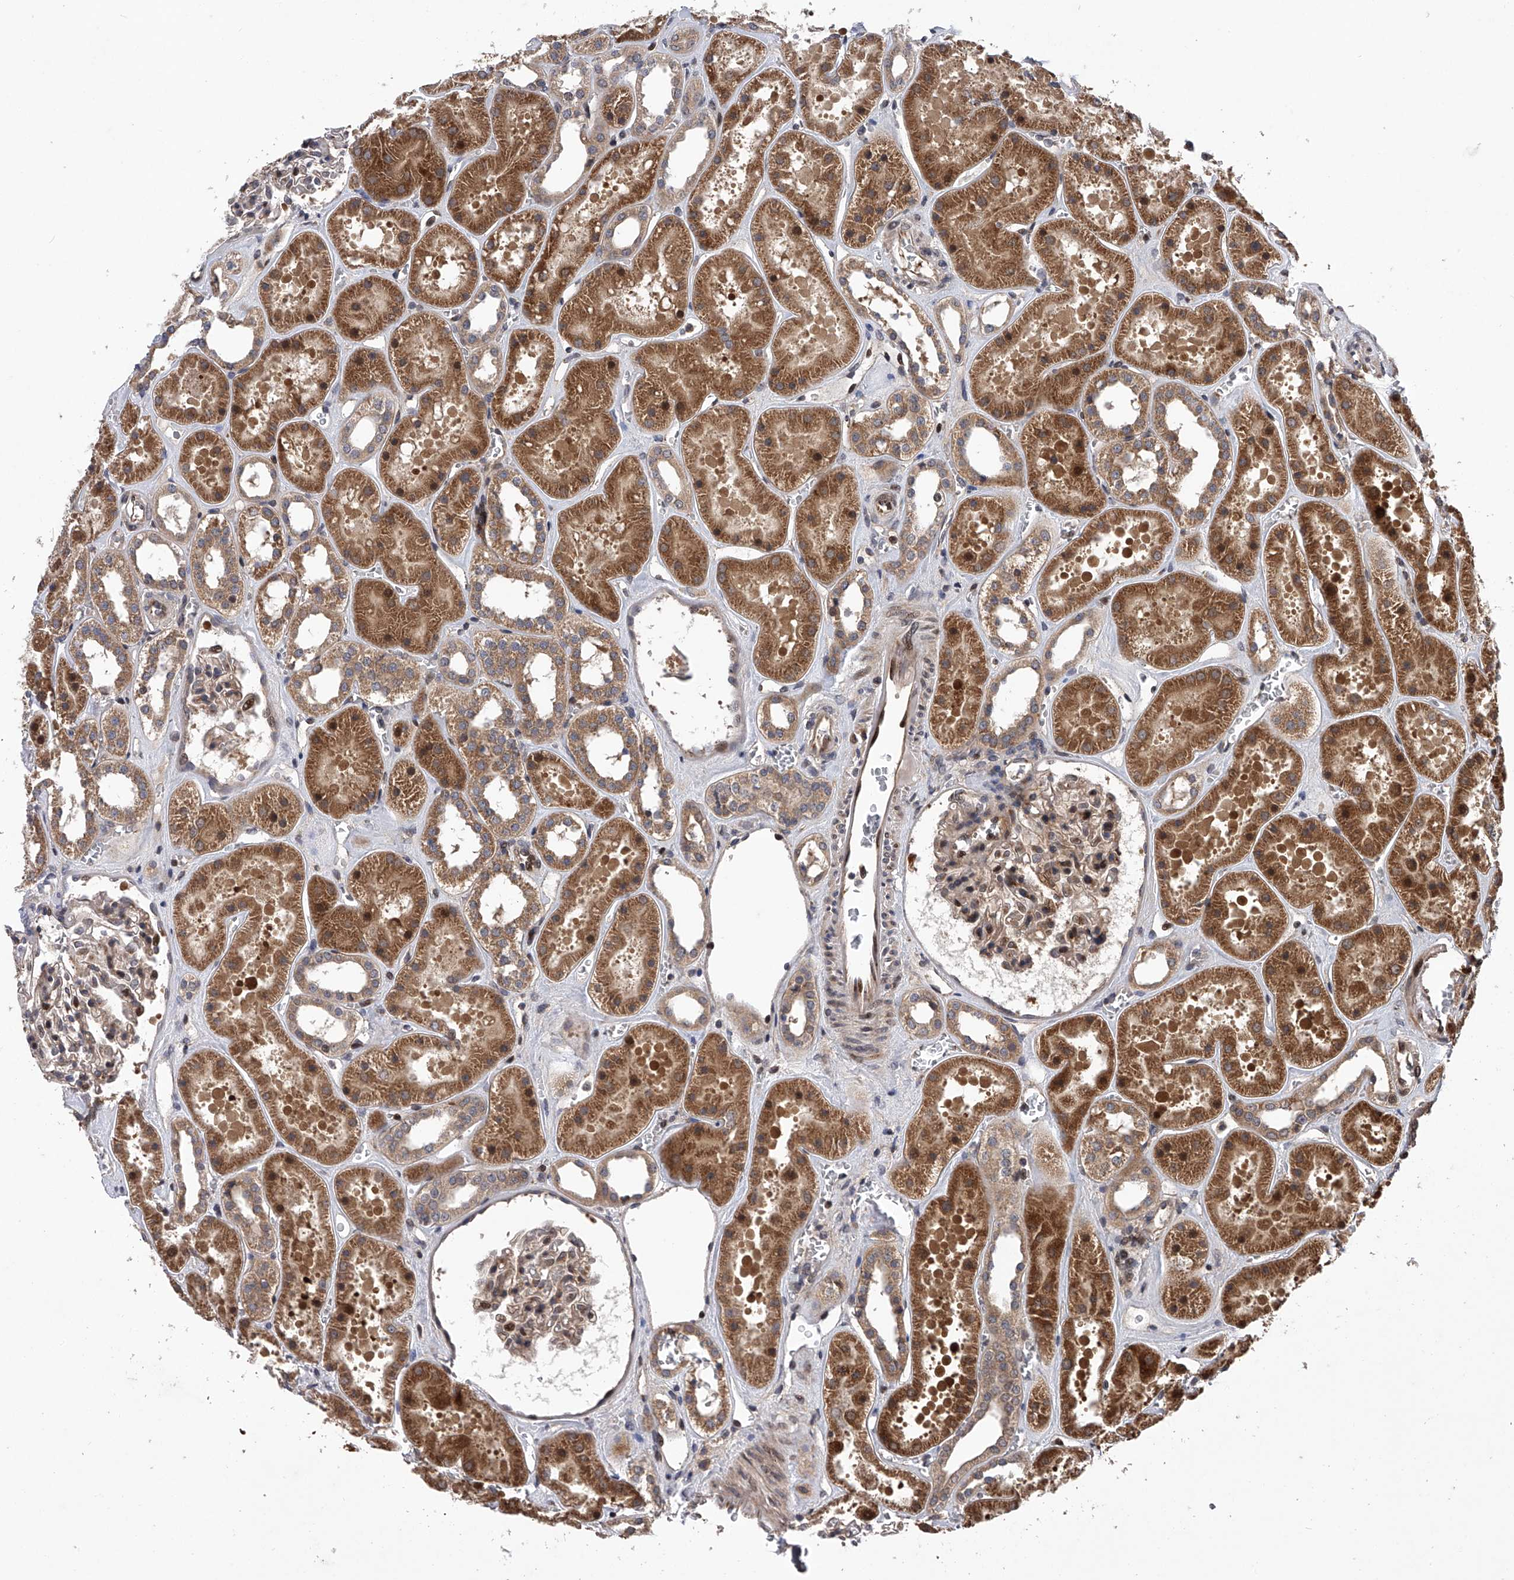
{"staining": {"intensity": "moderate", "quantity": "<25%", "location": "cytoplasmic/membranous,nuclear"}, "tissue": "kidney", "cell_type": "Cells in glomeruli", "image_type": "normal", "snomed": [{"axis": "morphology", "description": "Normal tissue, NOS"}, {"axis": "topography", "description": "Kidney"}], "caption": "A low amount of moderate cytoplasmic/membranous,nuclear positivity is present in about <25% of cells in glomeruli in unremarkable kidney.", "gene": "MAP3K11", "patient": {"sex": "female", "age": 41}}